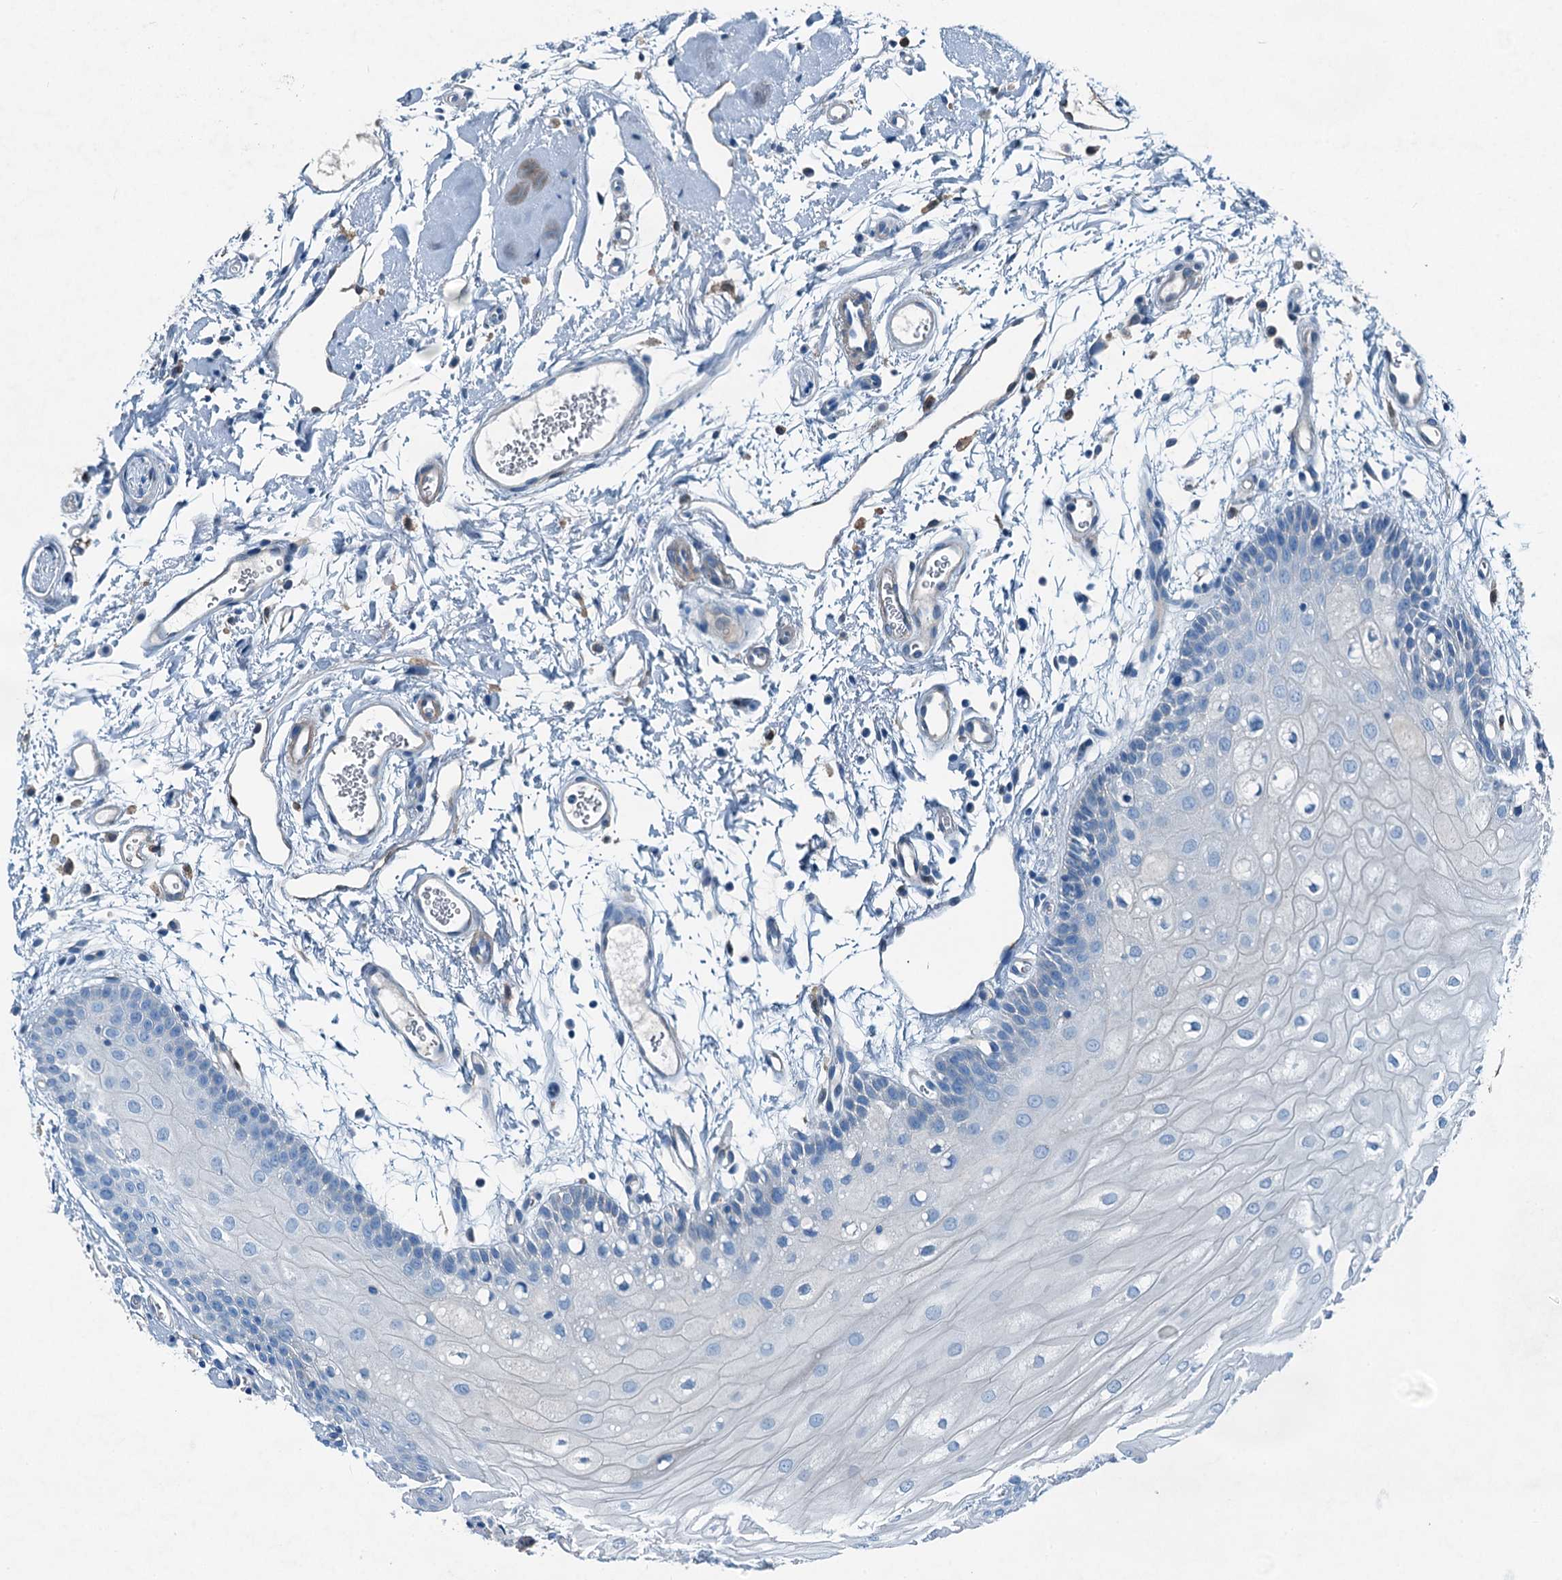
{"staining": {"intensity": "negative", "quantity": "none", "location": "none"}, "tissue": "oral mucosa", "cell_type": "Squamous epithelial cells", "image_type": "normal", "snomed": [{"axis": "morphology", "description": "Normal tissue, NOS"}, {"axis": "topography", "description": "Oral tissue"}, {"axis": "topography", "description": "Tounge, NOS"}], "caption": "Human oral mucosa stained for a protein using immunohistochemistry (IHC) shows no expression in squamous epithelial cells.", "gene": "RAB3IL1", "patient": {"sex": "female", "age": 73}}